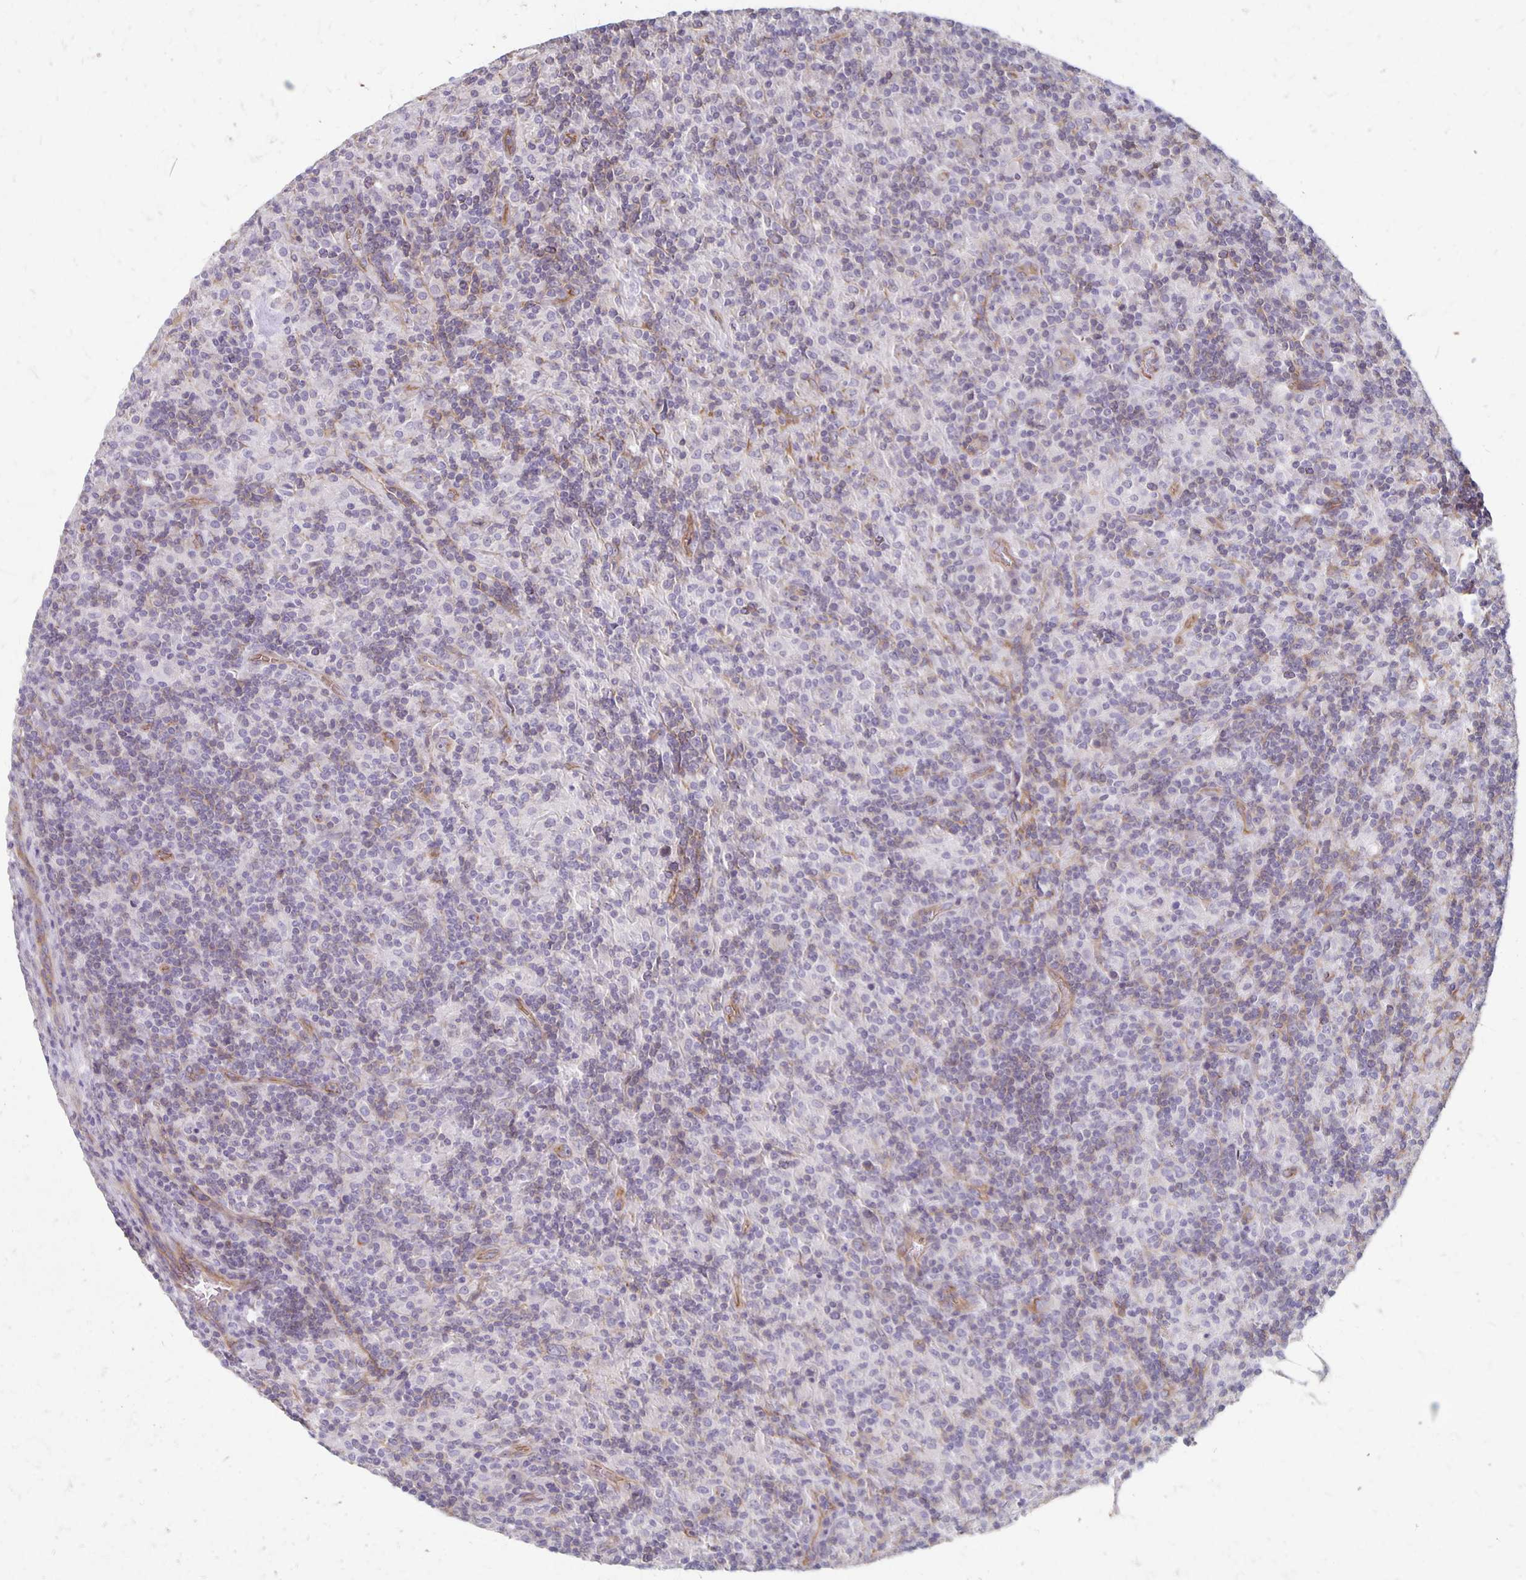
{"staining": {"intensity": "negative", "quantity": "none", "location": "none"}, "tissue": "lymphoma", "cell_type": "Tumor cells", "image_type": "cancer", "snomed": [{"axis": "morphology", "description": "Hodgkin's disease, NOS"}, {"axis": "topography", "description": "Lymph node"}], "caption": "Immunohistochemistry (IHC) of human Hodgkin's disease displays no staining in tumor cells.", "gene": "PPP1R3E", "patient": {"sex": "male", "age": 70}}